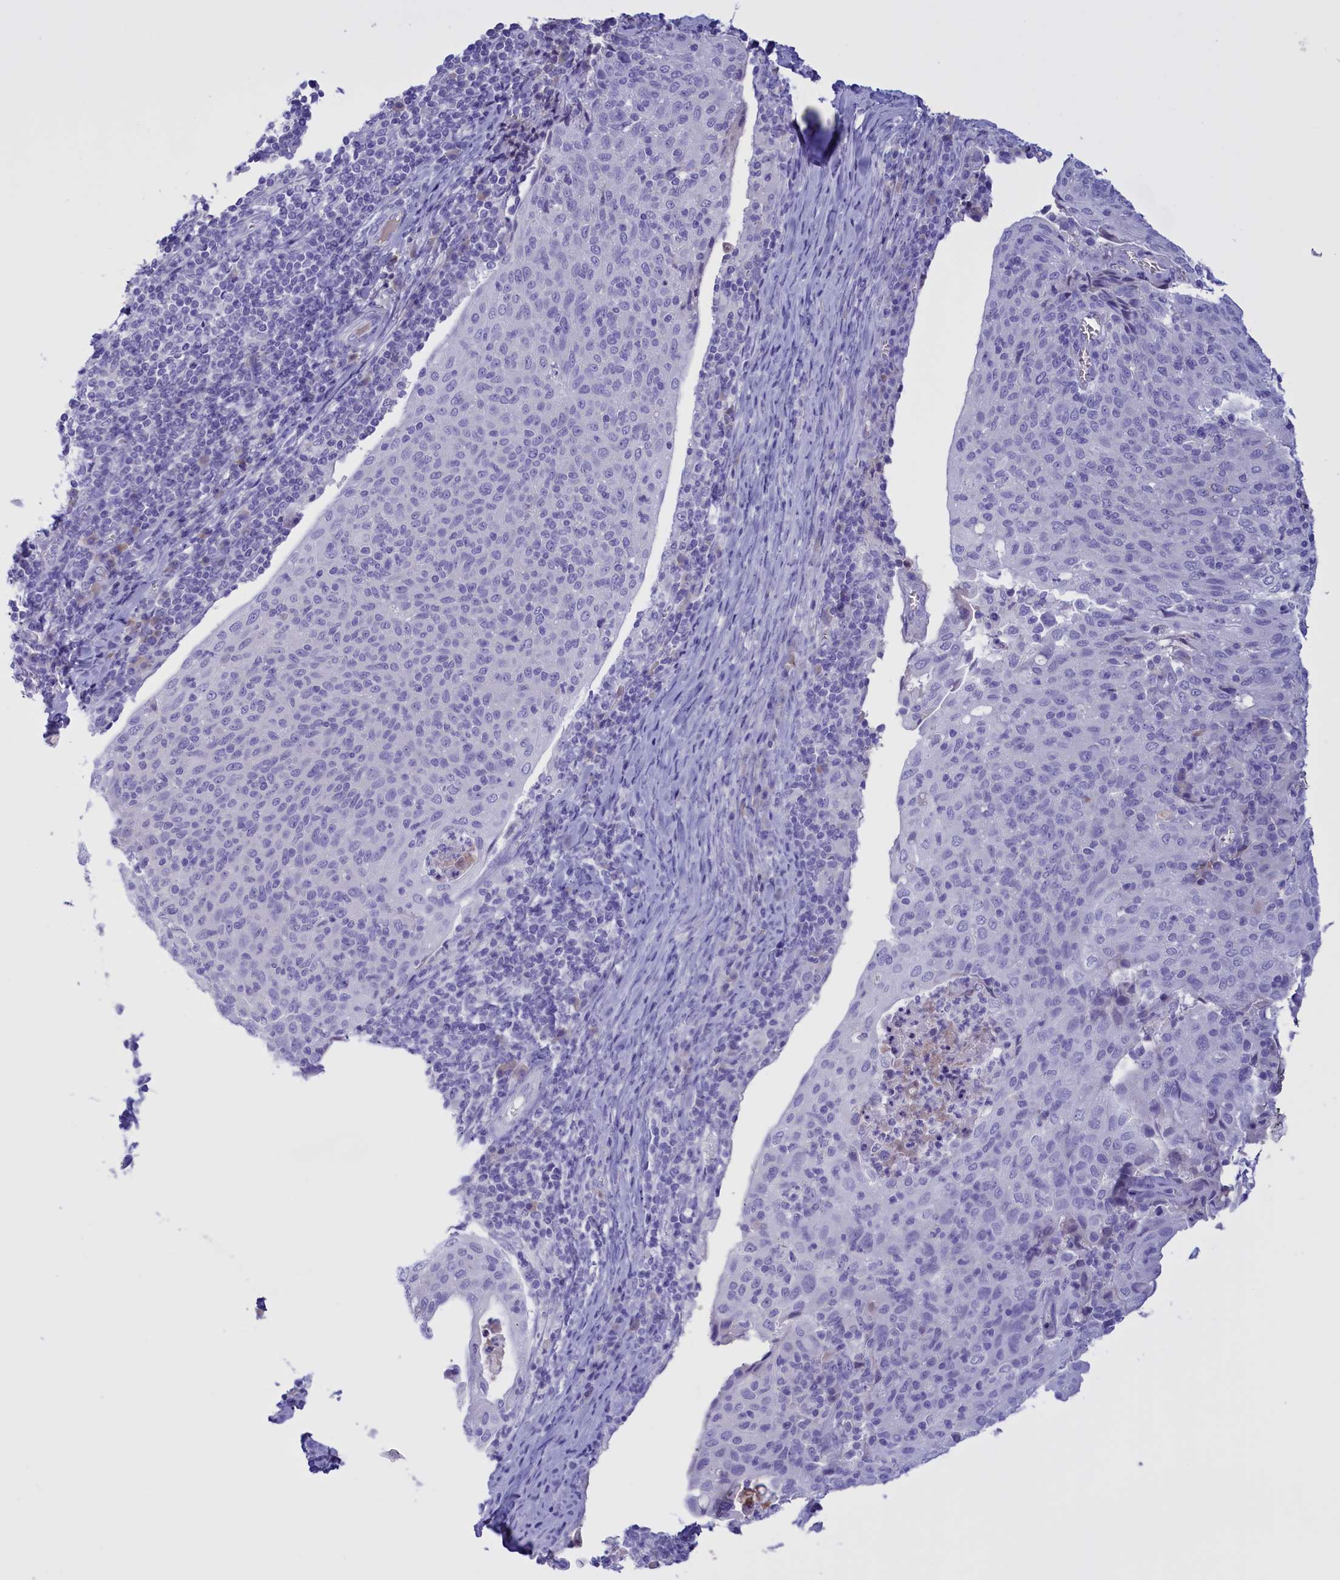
{"staining": {"intensity": "negative", "quantity": "none", "location": "none"}, "tissue": "cervical cancer", "cell_type": "Tumor cells", "image_type": "cancer", "snomed": [{"axis": "morphology", "description": "Squamous cell carcinoma, NOS"}, {"axis": "topography", "description": "Cervix"}], "caption": "Tumor cells are negative for brown protein staining in cervical cancer (squamous cell carcinoma). (Stains: DAB (3,3'-diaminobenzidine) immunohistochemistry (IHC) with hematoxylin counter stain, Microscopy: brightfield microscopy at high magnification).", "gene": "PROK2", "patient": {"sex": "female", "age": 52}}